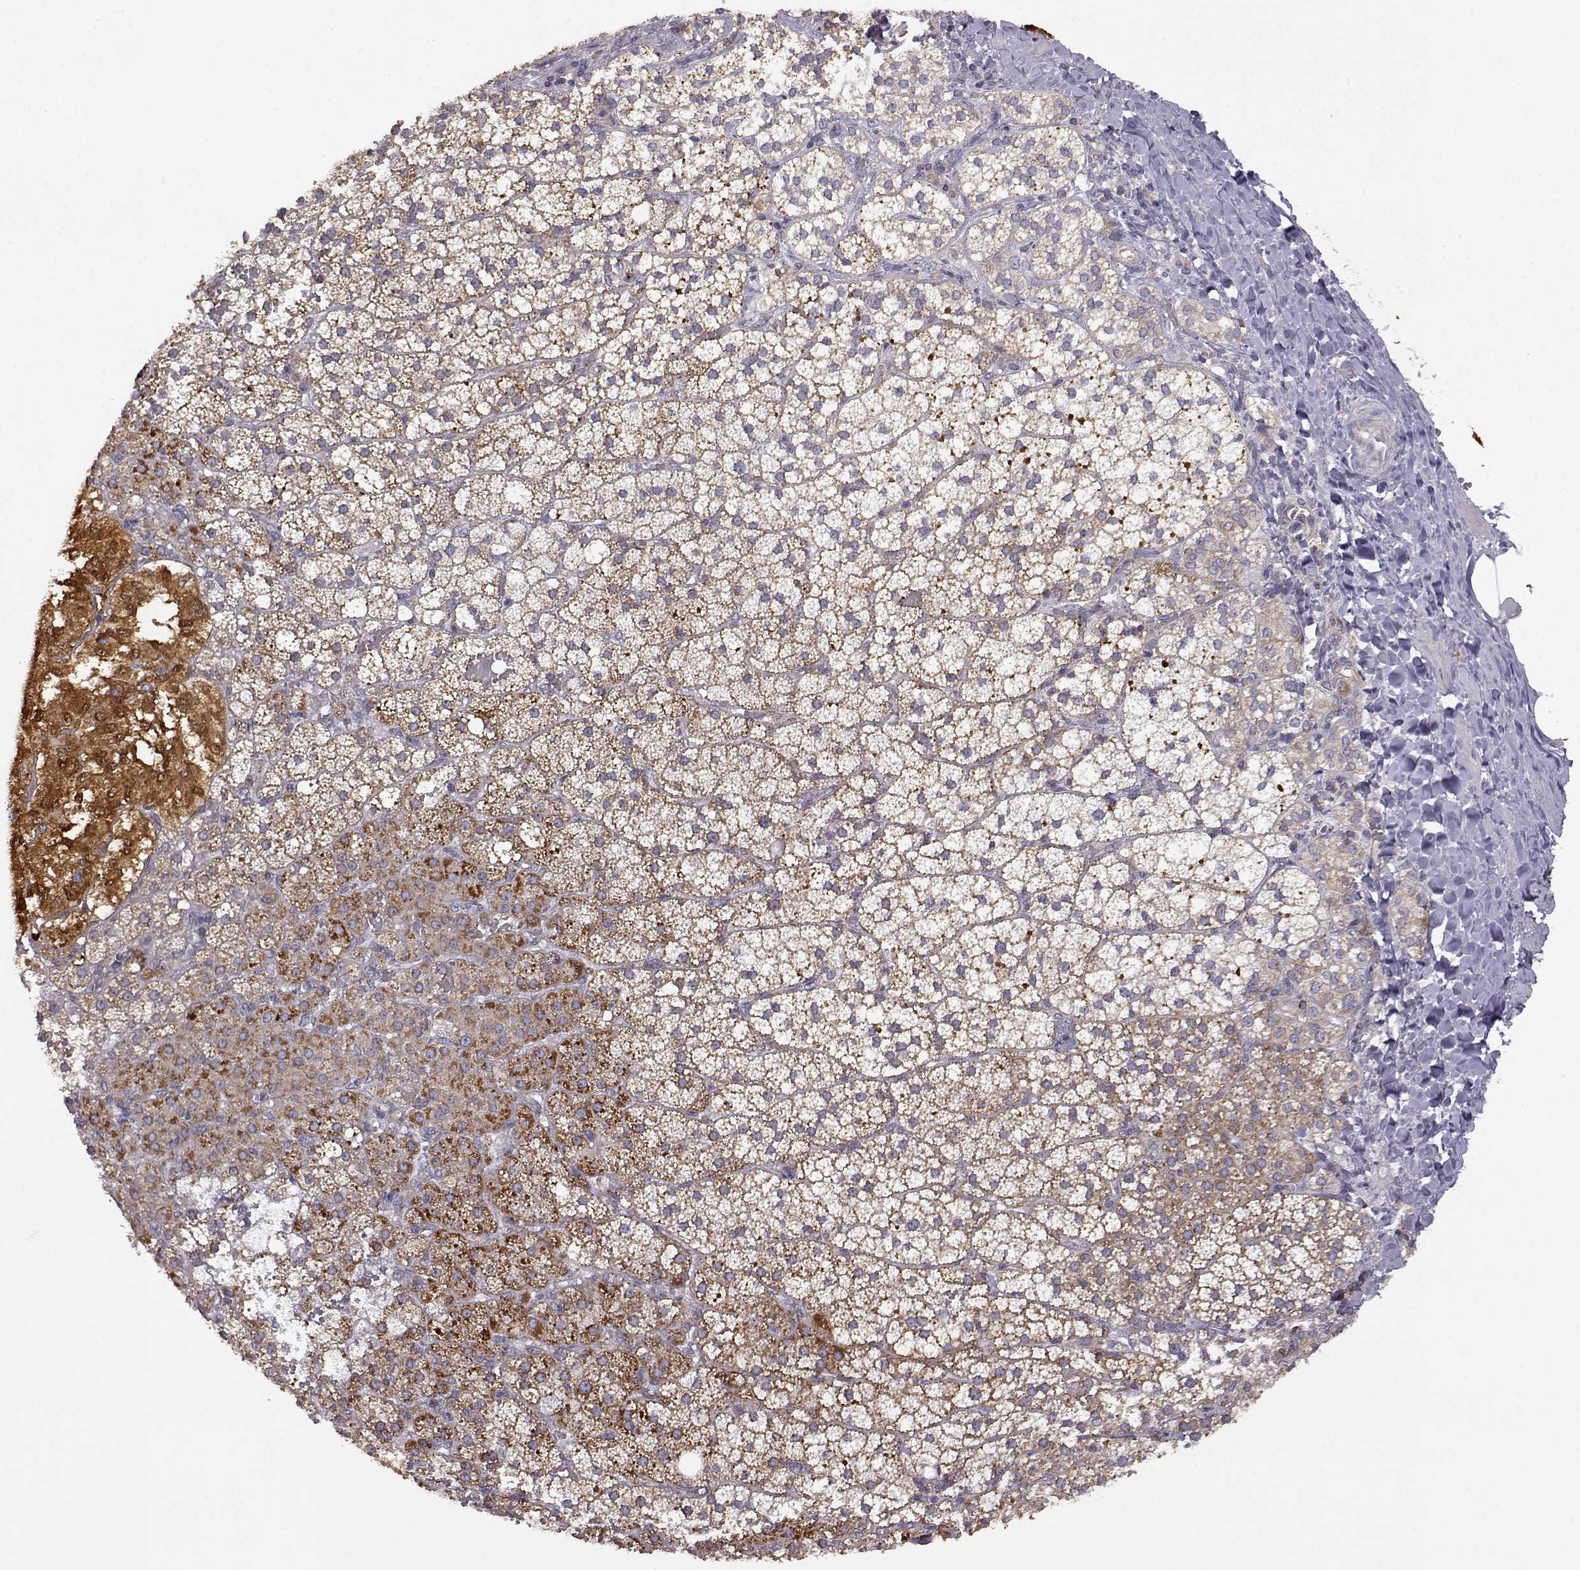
{"staining": {"intensity": "strong", "quantity": "<25%", "location": "cytoplasmic/membranous"}, "tissue": "adrenal gland", "cell_type": "Glandular cells", "image_type": "normal", "snomed": [{"axis": "morphology", "description": "Normal tissue, NOS"}, {"axis": "topography", "description": "Adrenal gland"}], "caption": "This histopathology image reveals benign adrenal gland stained with immunohistochemistry to label a protein in brown. The cytoplasmic/membranous of glandular cells show strong positivity for the protein. Nuclei are counter-stained blue.", "gene": "DDC", "patient": {"sex": "male", "age": 53}}